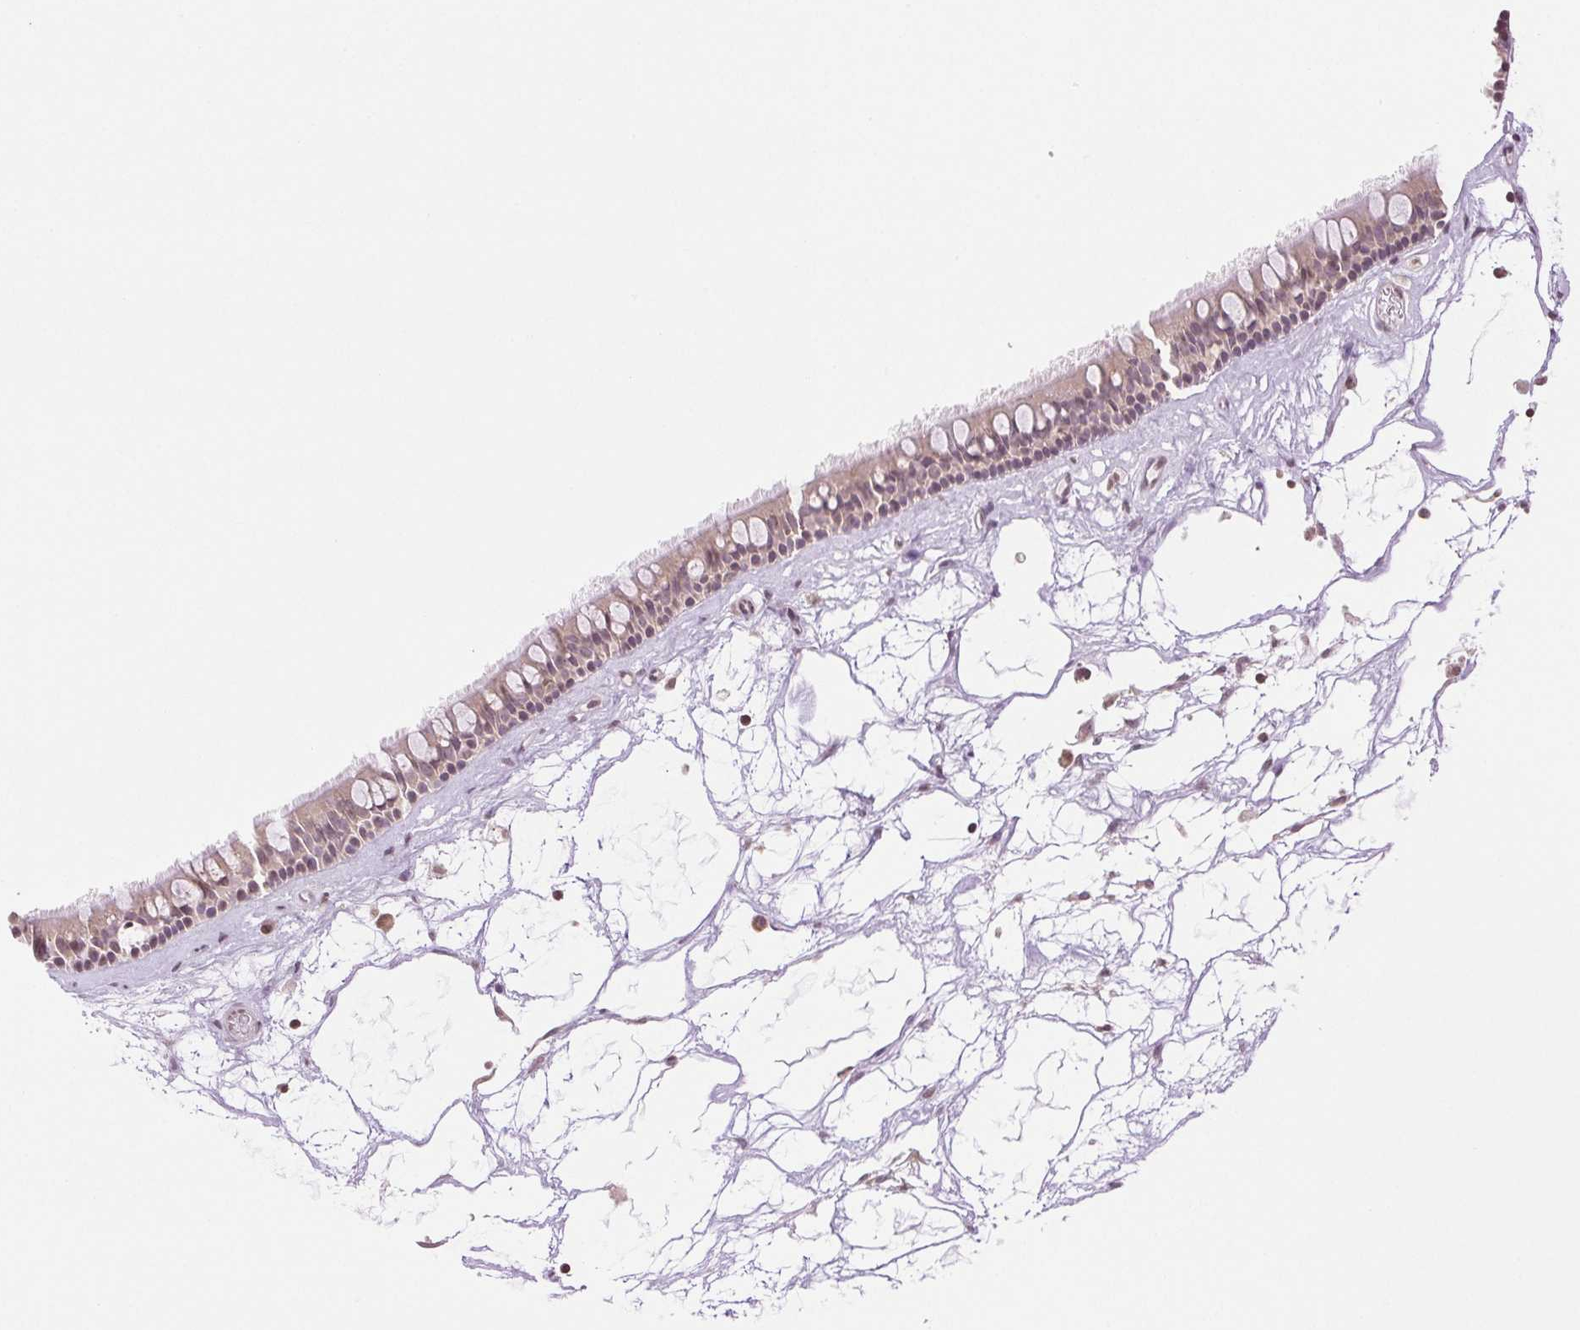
{"staining": {"intensity": "weak", "quantity": "25%-75%", "location": "nuclear"}, "tissue": "nasopharynx", "cell_type": "Respiratory epithelial cells", "image_type": "normal", "snomed": [{"axis": "morphology", "description": "Normal tissue, NOS"}, {"axis": "topography", "description": "Nasopharynx"}], "caption": "Human nasopharynx stained for a protein (brown) displays weak nuclear positive positivity in approximately 25%-75% of respiratory epithelial cells.", "gene": "TNNT3", "patient": {"sex": "male", "age": 68}}